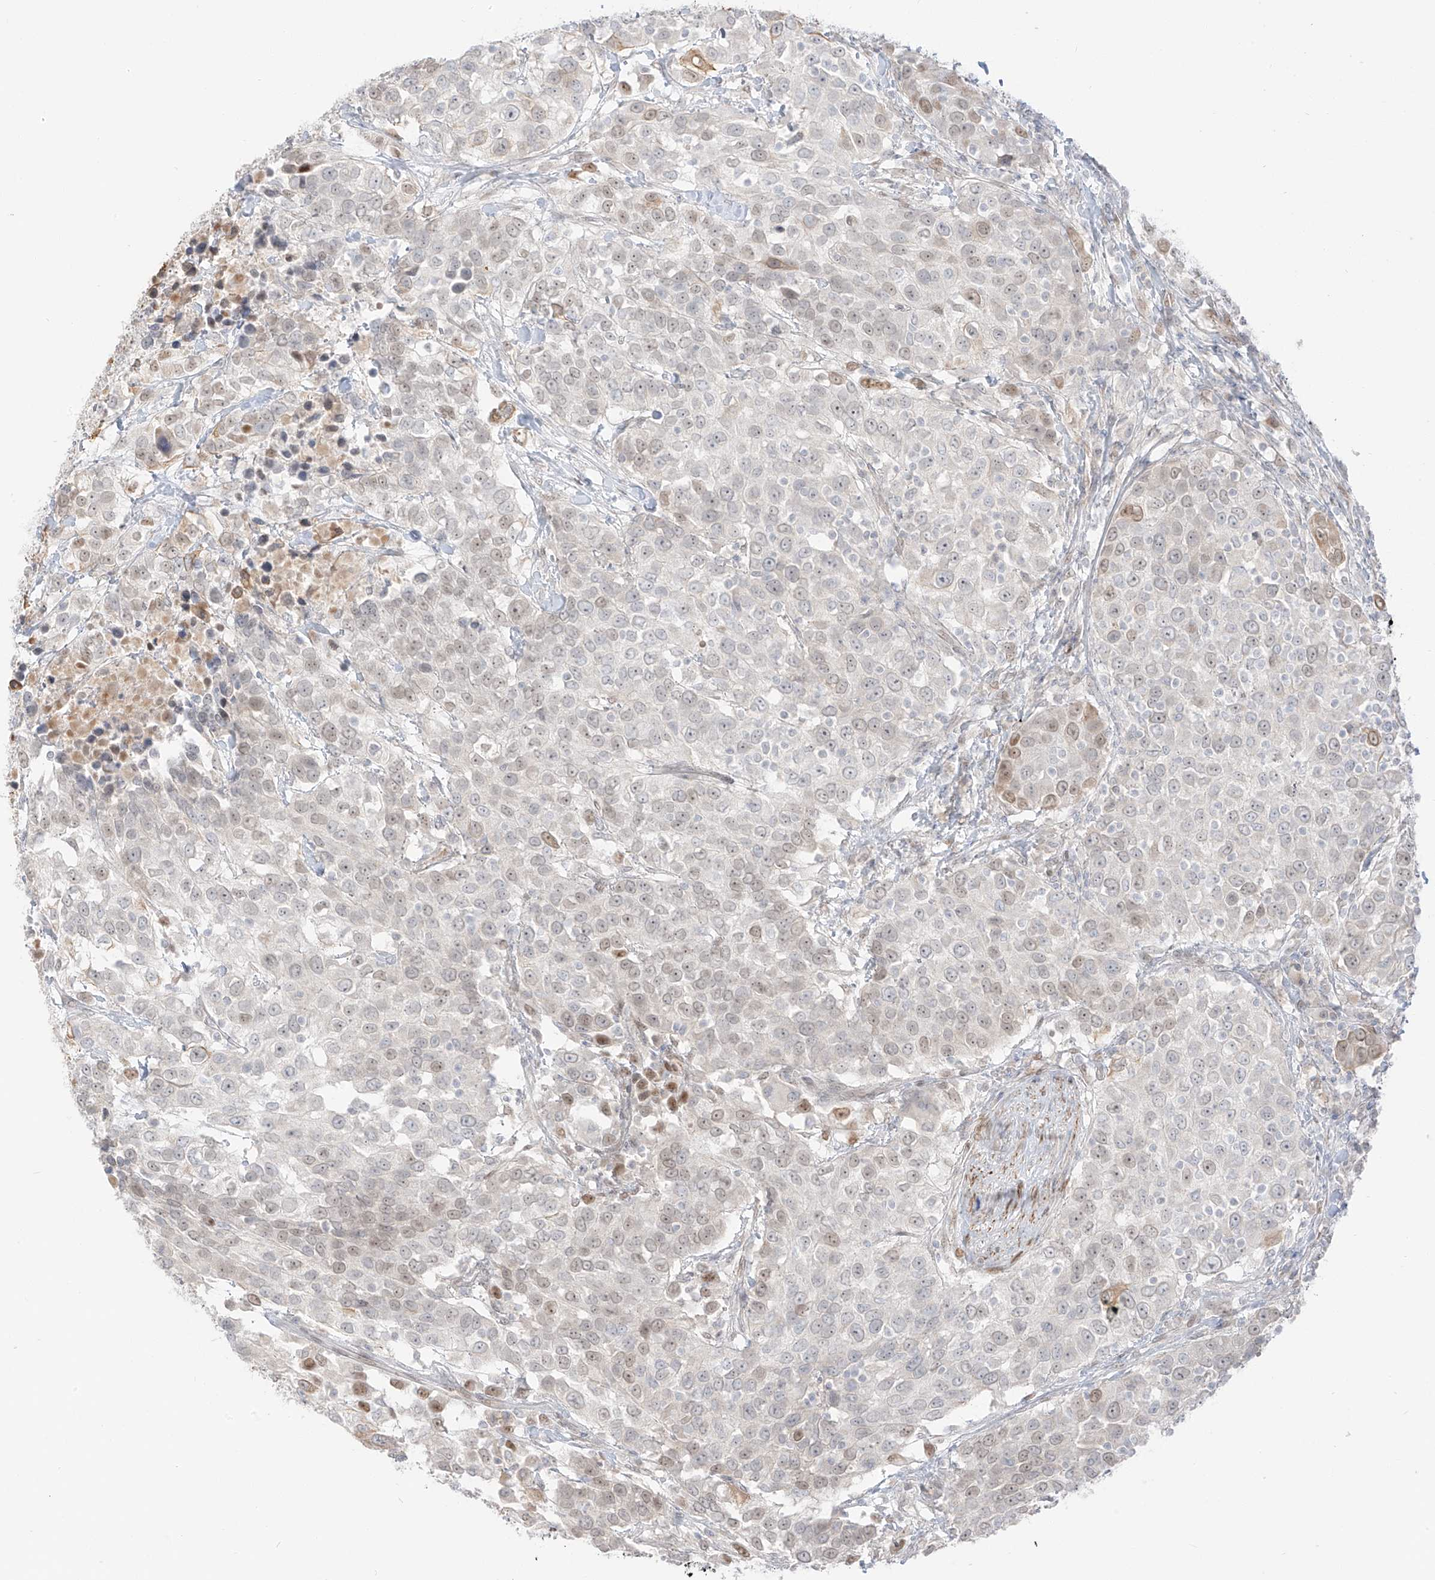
{"staining": {"intensity": "moderate", "quantity": "<25%", "location": "nuclear"}, "tissue": "urothelial cancer", "cell_type": "Tumor cells", "image_type": "cancer", "snomed": [{"axis": "morphology", "description": "Urothelial carcinoma, High grade"}, {"axis": "topography", "description": "Urinary bladder"}], "caption": "Urothelial cancer stained with IHC reveals moderate nuclear staining in approximately <25% of tumor cells.", "gene": "ZNF774", "patient": {"sex": "female", "age": 80}}